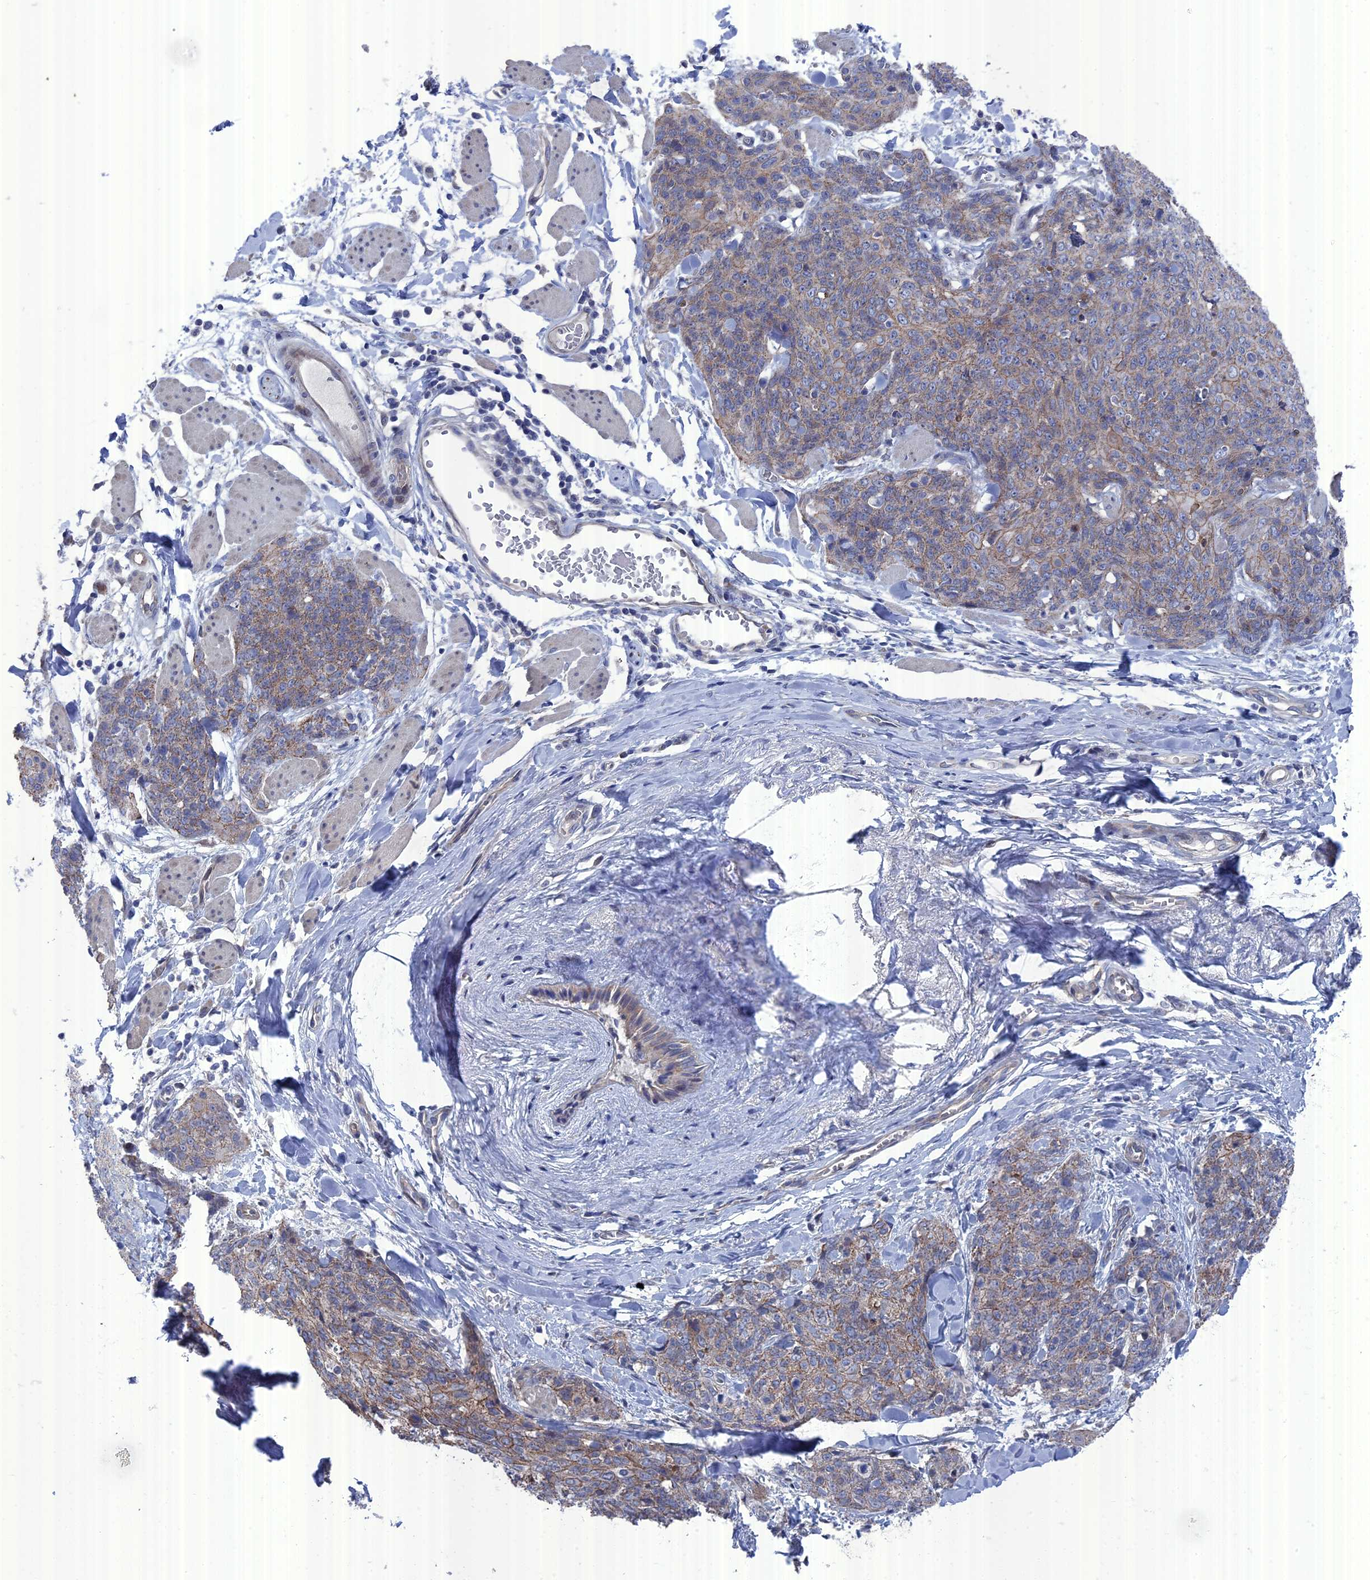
{"staining": {"intensity": "weak", "quantity": ">75%", "location": "cytoplasmic/membranous"}, "tissue": "skin cancer", "cell_type": "Tumor cells", "image_type": "cancer", "snomed": [{"axis": "morphology", "description": "Squamous cell carcinoma, NOS"}, {"axis": "topography", "description": "Skin"}, {"axis": "topography", "description": "Vulva"}], "caption": "Protein expression analysis of skin cancer reveals weak cytoplasmic/membranous positivity in about >75% of tumor cells.", "gene": "TMEM161A", "patient": {"sex": "female", "age": 85}}